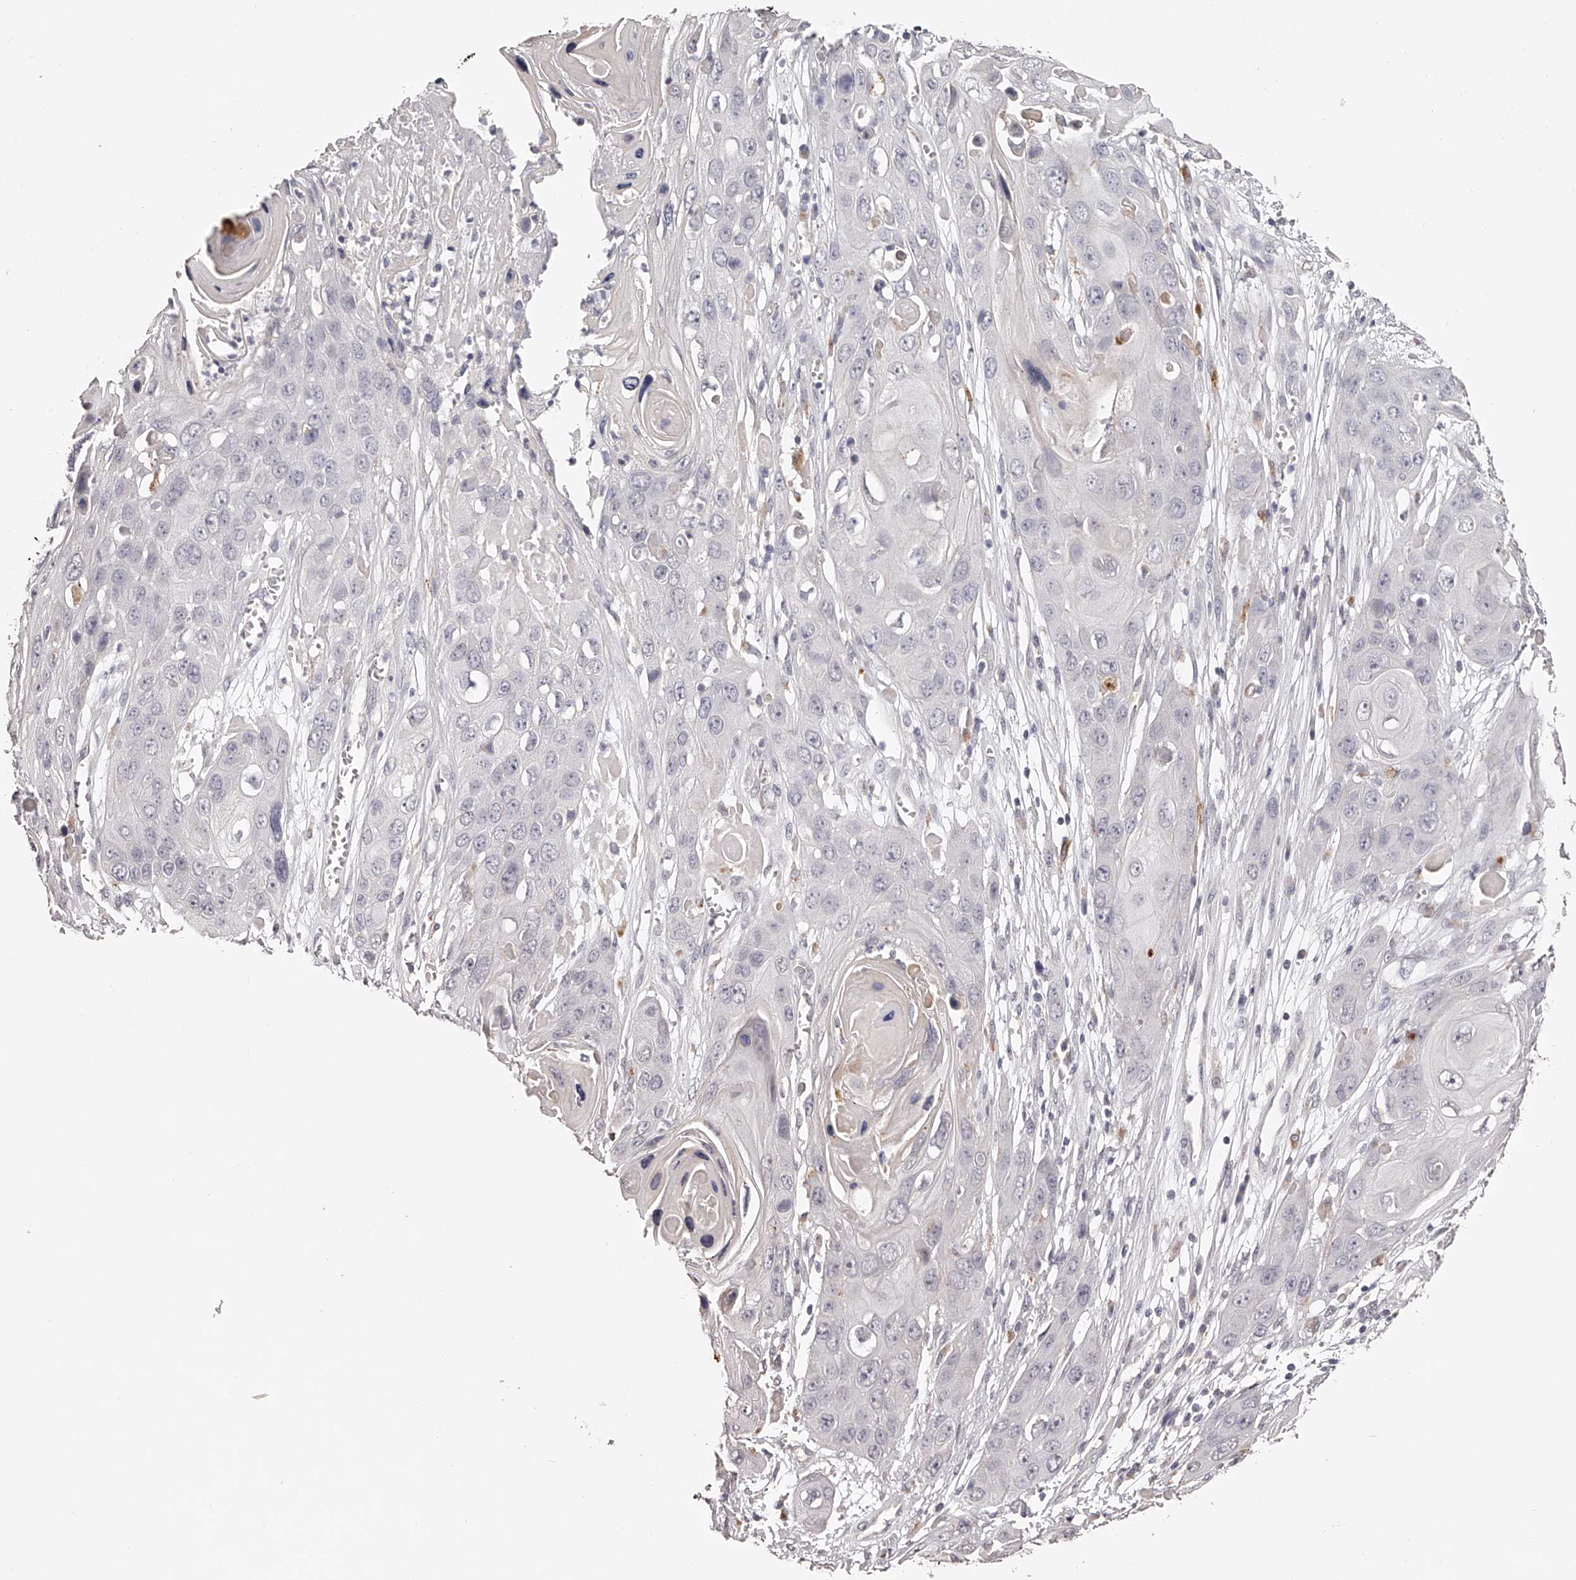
{"staining": {"intensity": "negative", "quantity": "none", "location": "none"}, "tissue": "skin cancer", "cell_type": "Tumor cells", "image_type": "cancer", "snomed": [{"axis": "morphology", "description": "Squamous cell carcinoma, NOS"}, {"axis": "topography", "description": "Skin"}], "caption": "The immunohistochemistry histopathology image has no significant positivity in tumor cells of skin squamous cell carcinoma tissue.", "gene": "SLC35D3", "patient": {"sex": "male", "age": 55}}